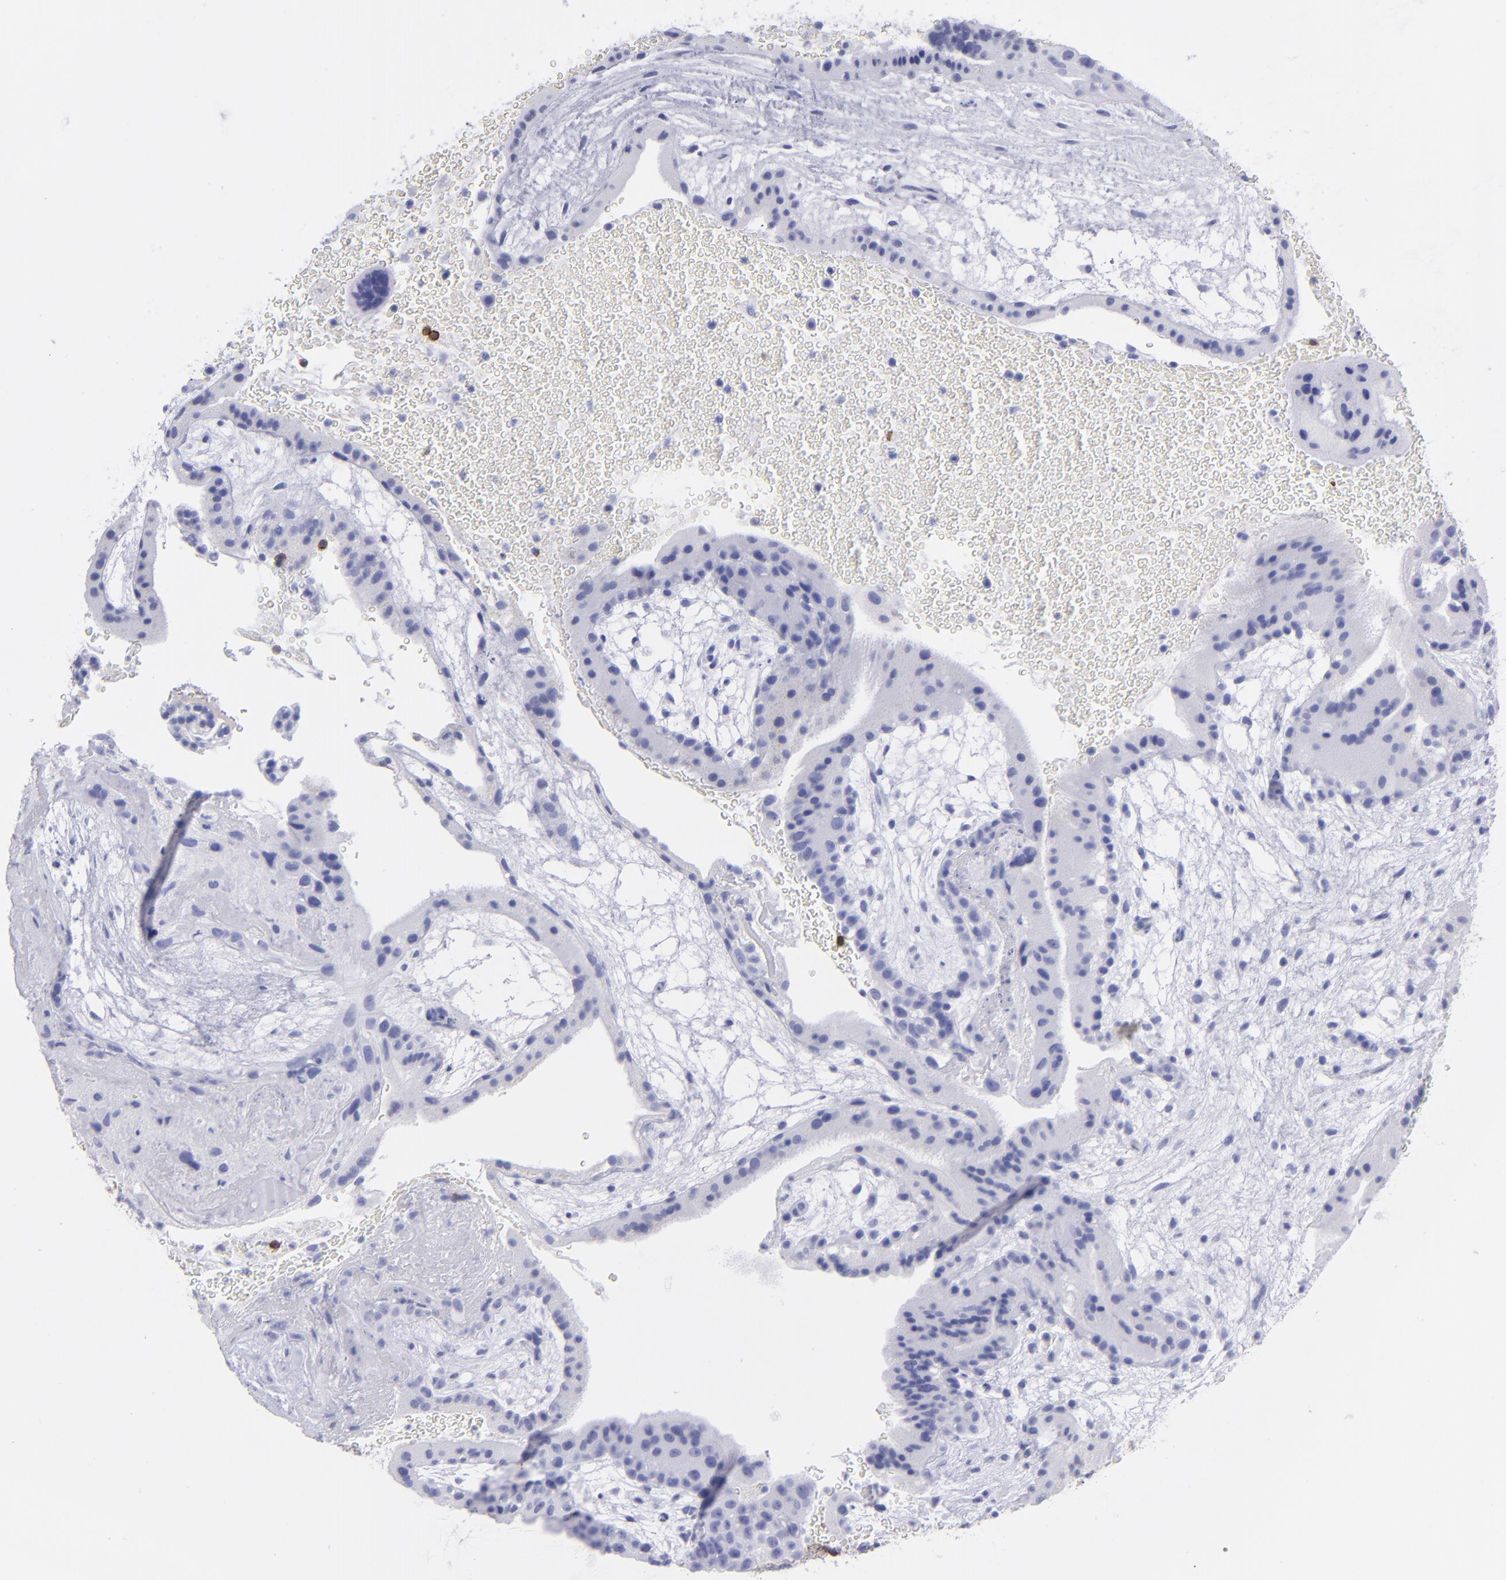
{"staining": {"intensity": "negative", "quantity": "none", "location": "none"}, "tissue": "placenta", "cell_type": "Trophoblastic cells", "image_type": "normal", "snomed": [{"axis": "morphology", "description": "Normal tissue, NOS"}, {"axis": "topography", "description": "Placenta"}], "caption": "Trophoblastic cells show no significant protein positivity in unremarkable placenta. Brightfield microscopy of immunohistochemistry (IHC) stained with DAB (brown) and hematoxylin (blue), captured at high magnification.", "gene": "CD6", "patient": {"sex": "female", "age": 19}}